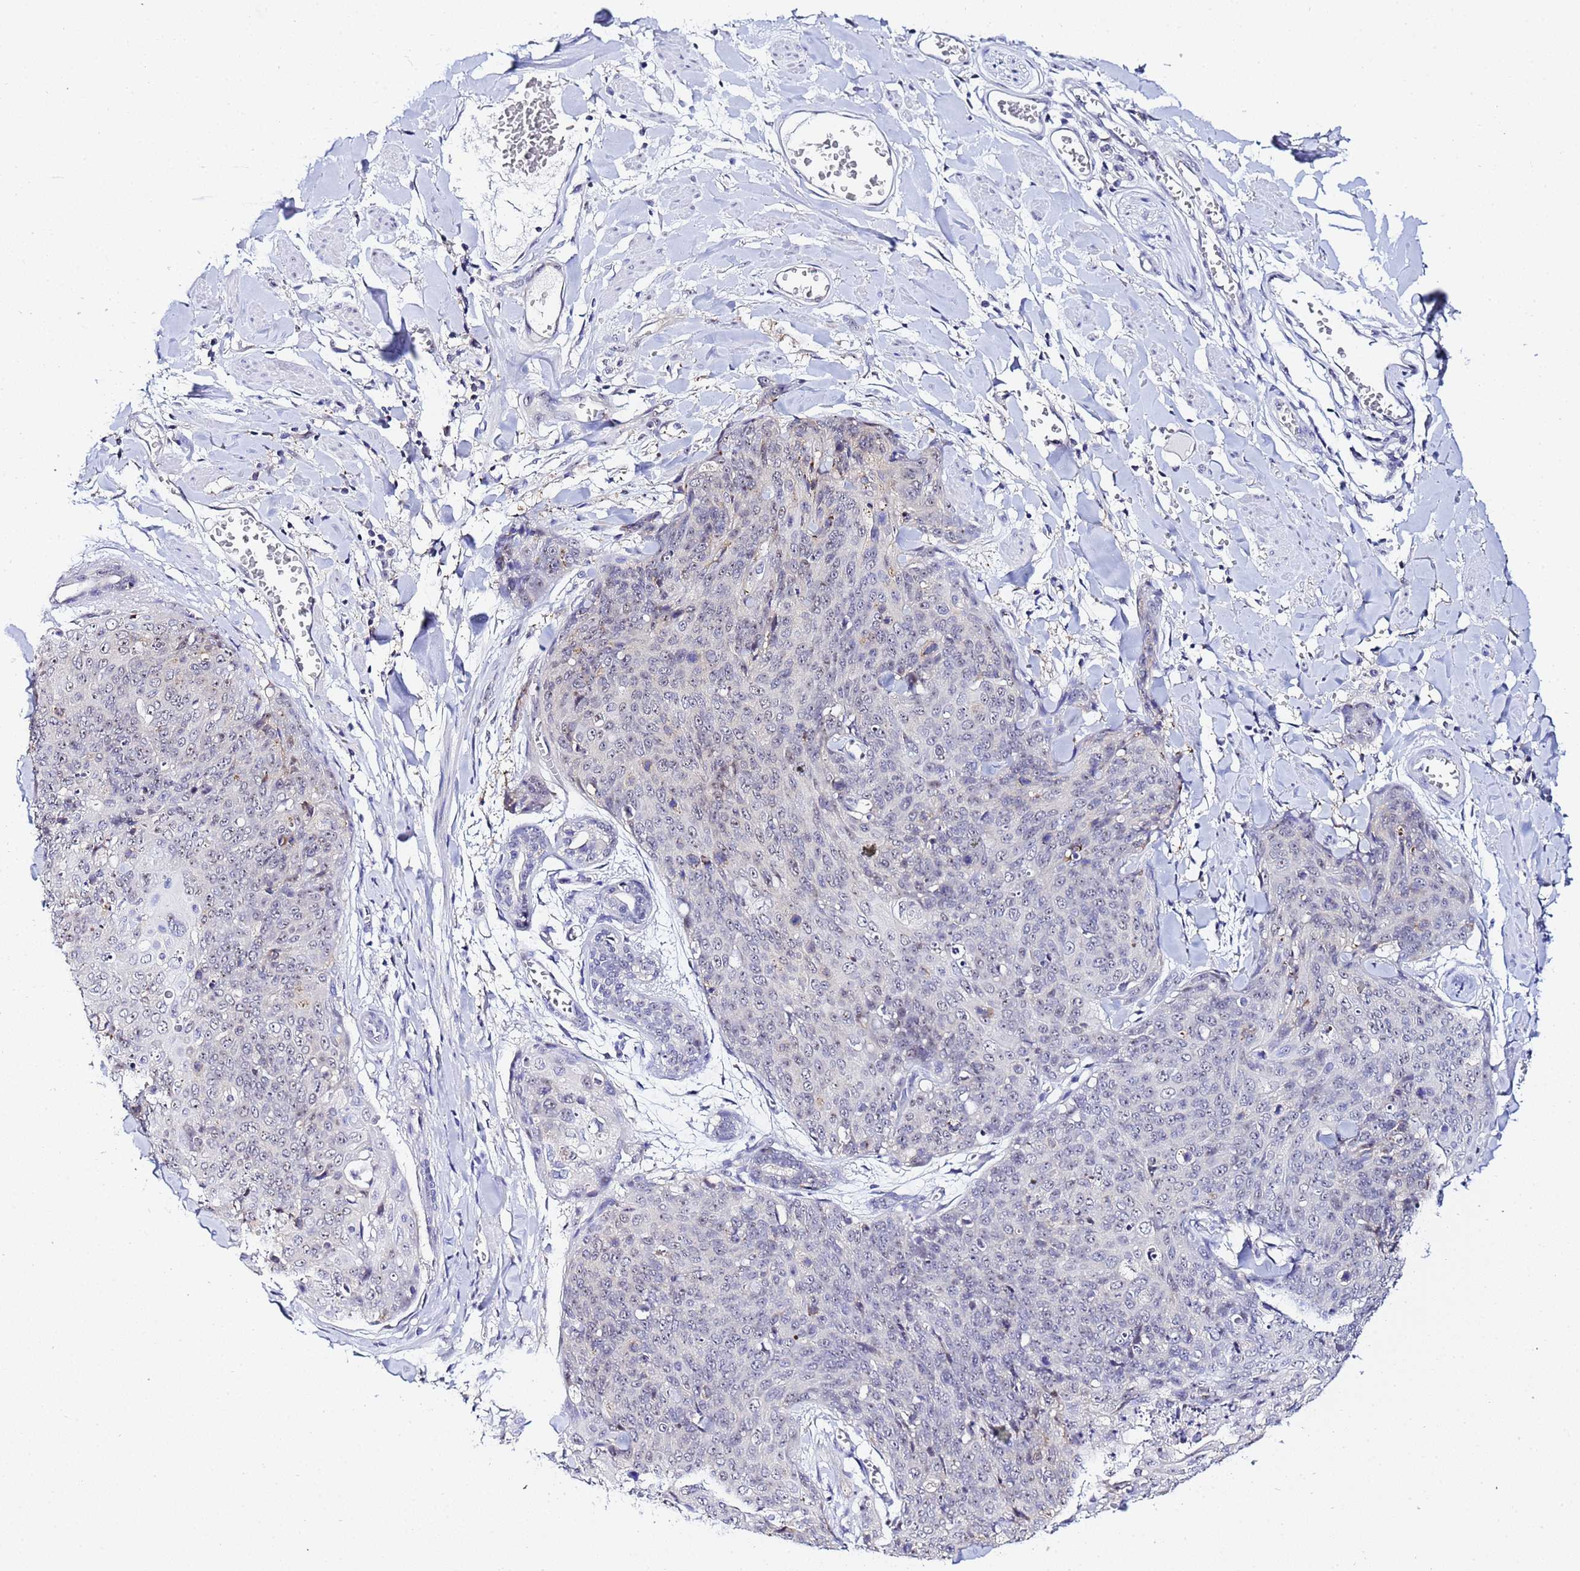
{"staining": {"intensity": "weak", "quantity": "<25%", "location": "nuclear"}, "tissue": "skin cancer", "cell_type": "Tumor cells", "image_type": "cancer", "snomed": [{"axis": "morphology", "description": "Squamous cell carcinoma, NOS"}, {"axis": "topography", "description": "Skin"}, {"axis": "topography", "description": "Vulva"}], "caption": "Tumor cells show no significant positivity in skin cancer.", "gene": "ACTL6B", "patient": {"sex": "female", "age": 85}}